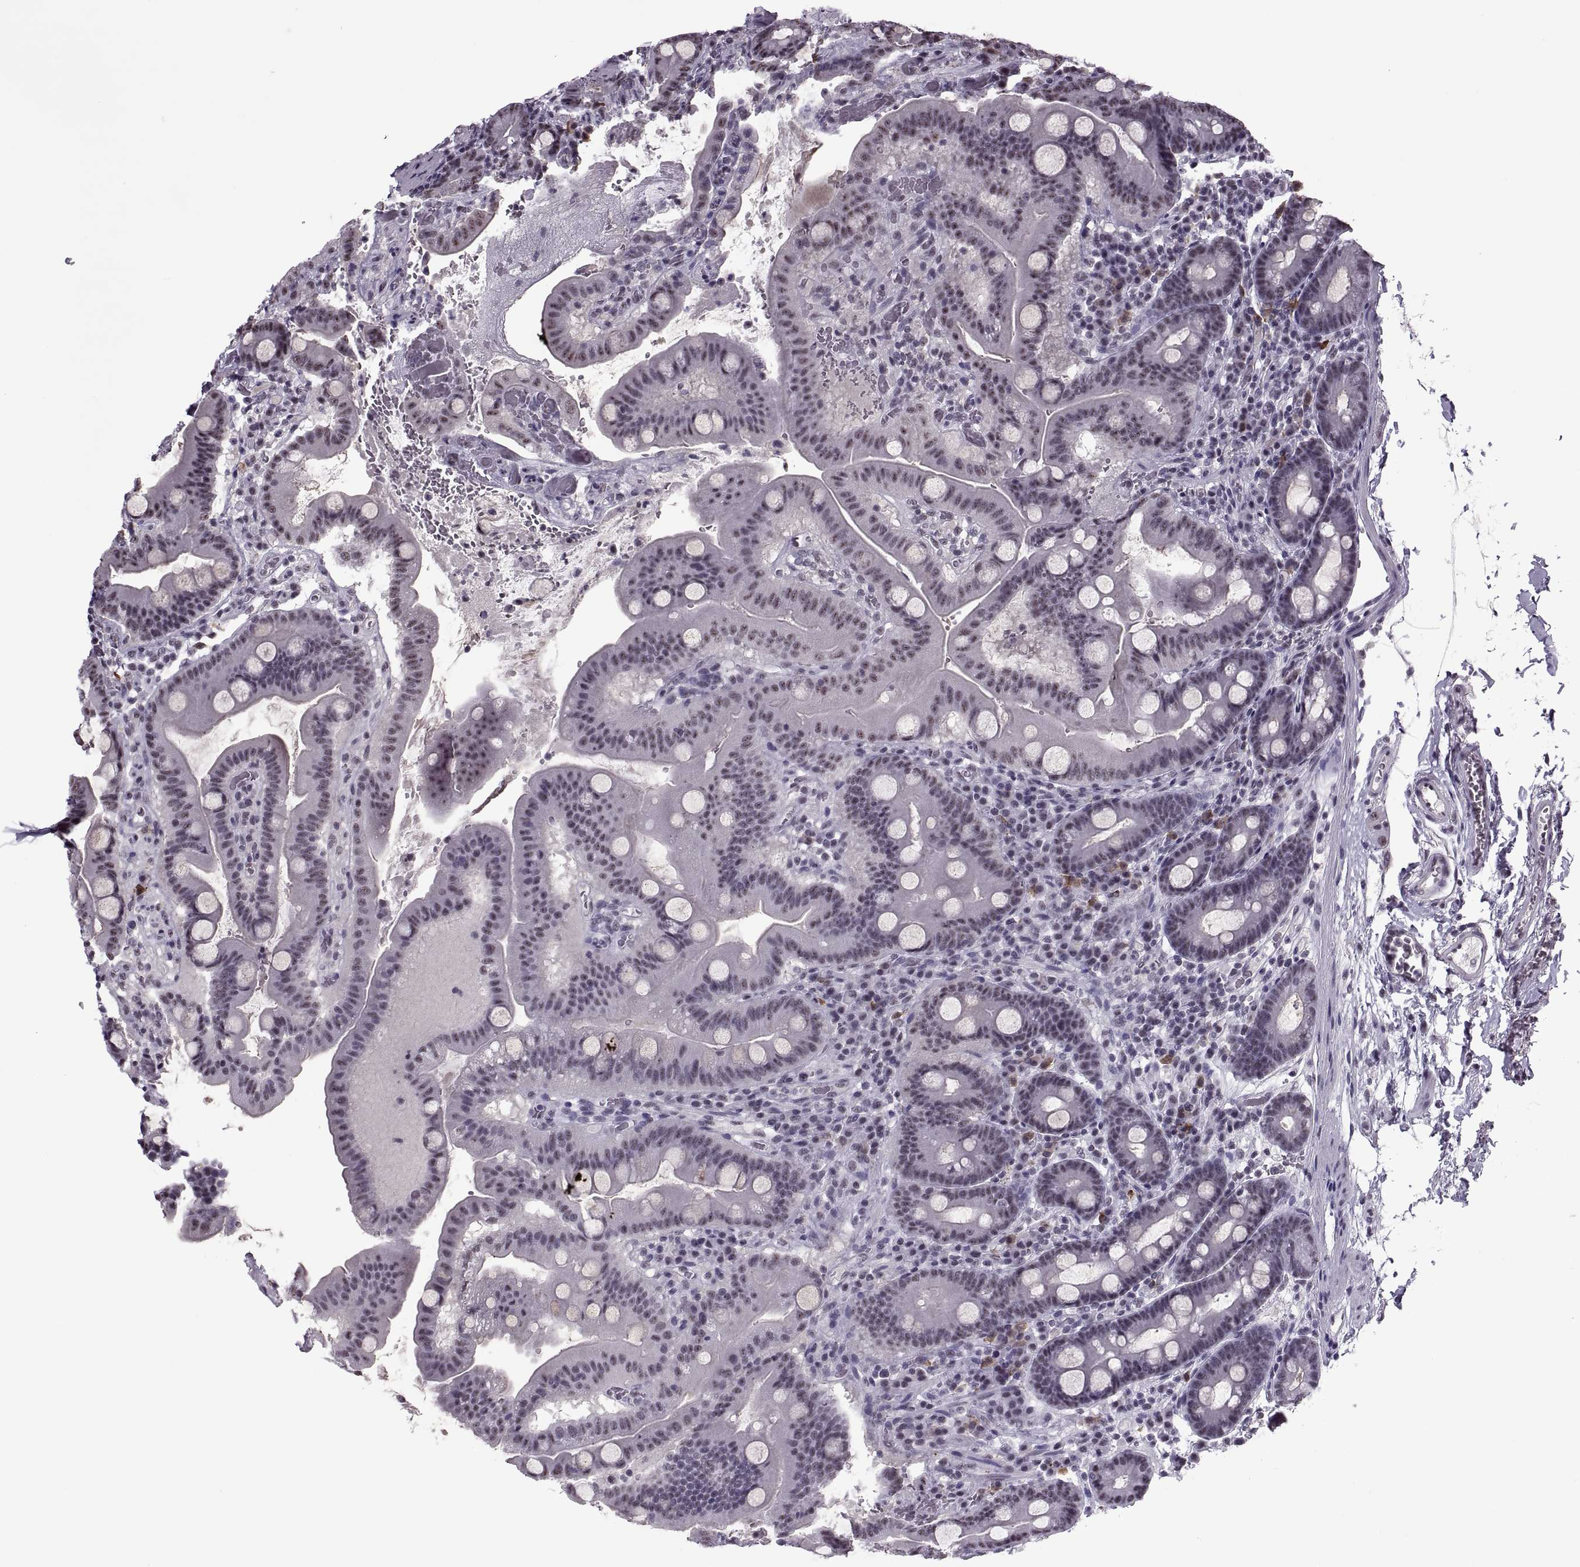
{"staining": {"intensity": "weak", "quantity": "<25%", "location": "nuclear"}, "tissue": "duodenum", "cell_type": "Glandular cells", "image_type": "normal", "snomed": [{"axis": "morphology", "description": "Normal tissue, NOS"}, {"axis": "topography", "description": "Duodenum"}], "caption": "Unremarkable duodenum was stained to show a protein in brown. There is no significant expression in glandular cells. The staining was performed using DAB (3,3'-diaminobenzidine) to visualize the protein expression in brown, while the nuclei were stained in blue with hematoxylin (Magnification: 20x).", "gene": "MAGEA4", "patient": {"sex": "male", "age": 59}}